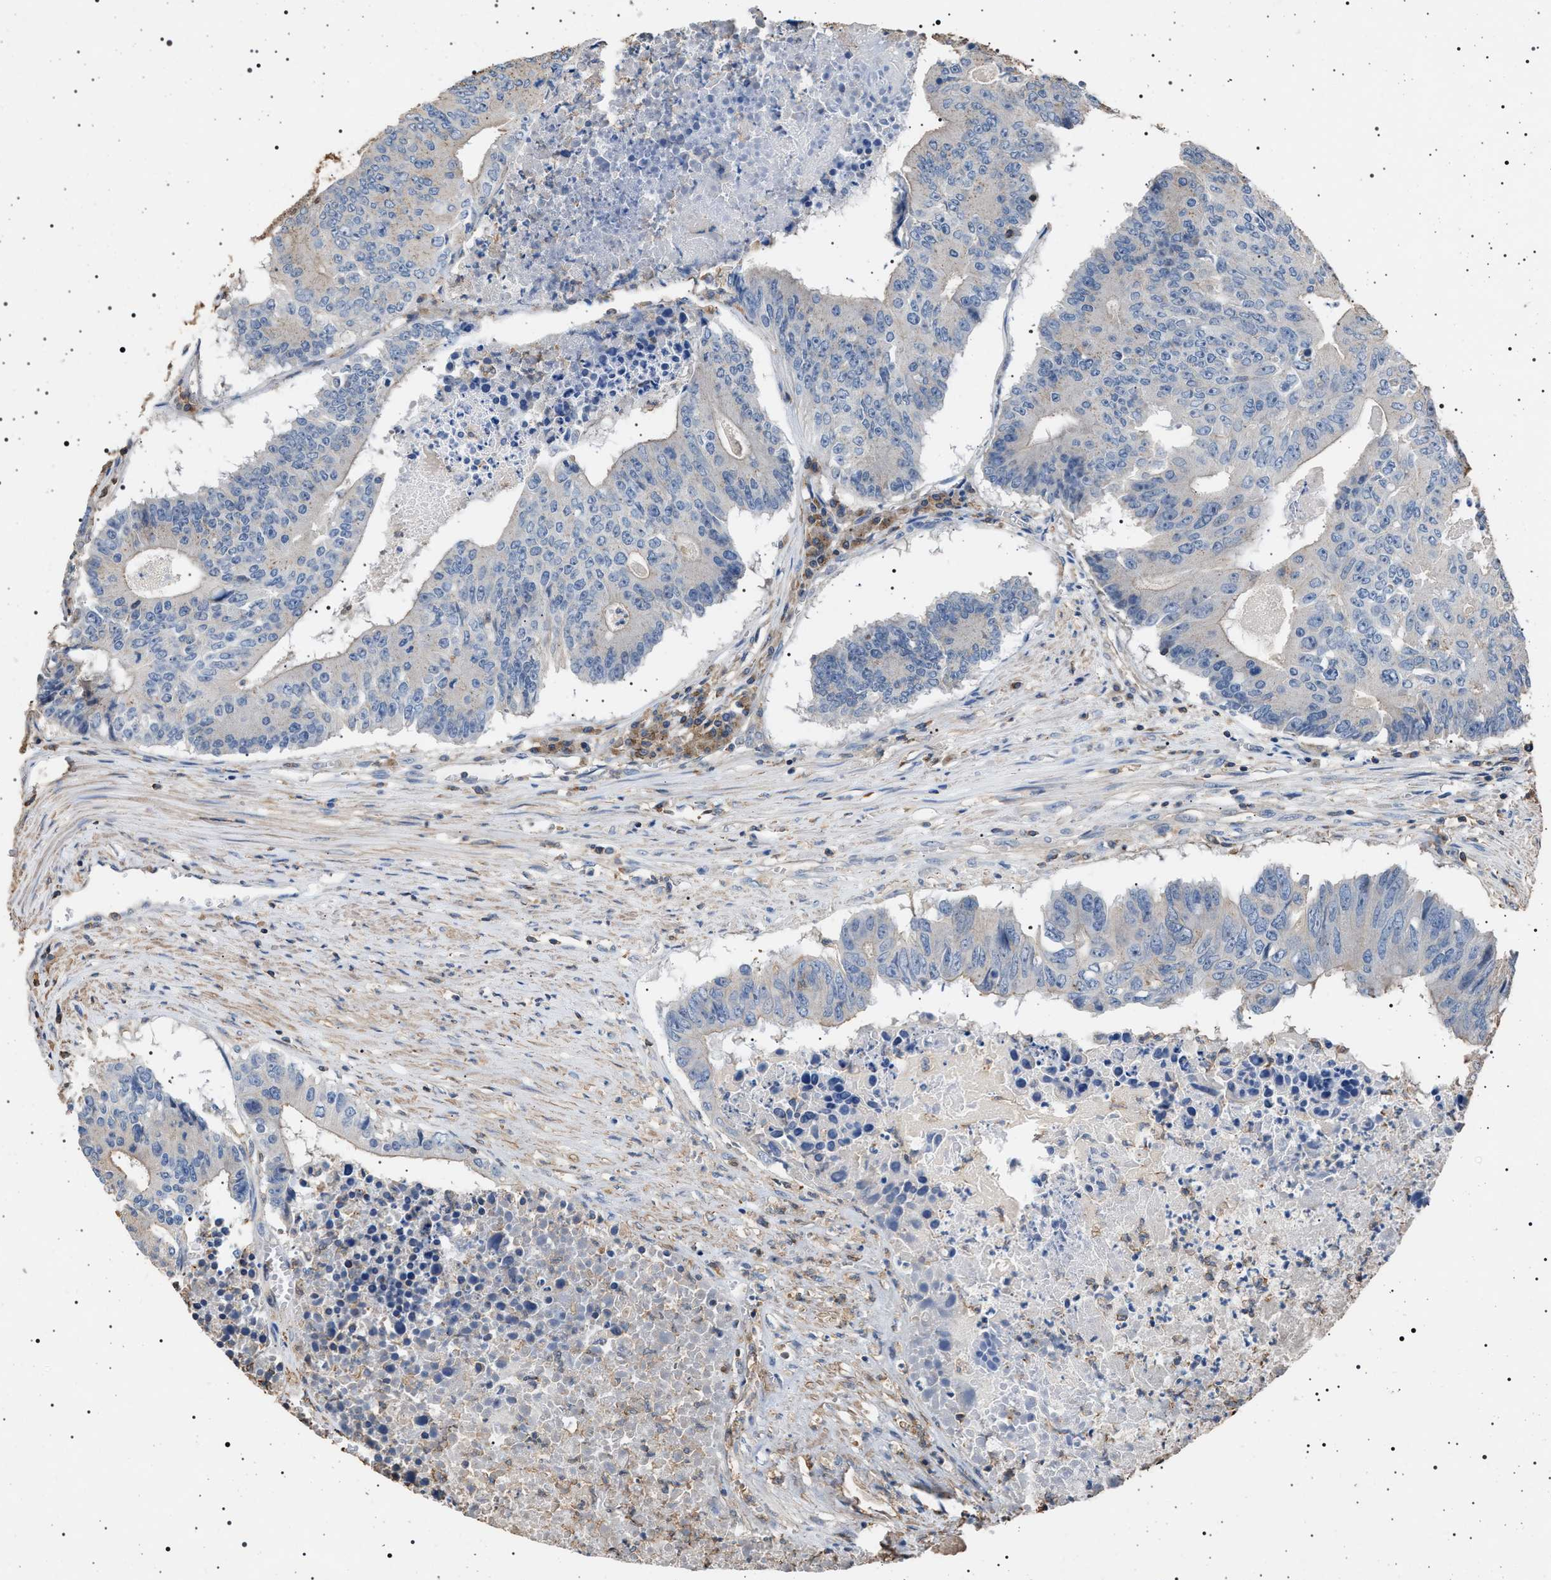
{"staining": {"intensity": "negative", "quantity": "none", "location": "none"}, "tissue": "colorectal cancer", "cell_type": "Tumor cells", "image_type": "cancer", "snomed": [{"axis": "morphology", "description": "Adenocarcinoma, NOS"}, {"axis": "topography", "description": "Colon"}], "caption": "Image shows no significant protein staining in tumor cells of colorectal adenocarcinoma. Nuclei are stained in blue.", "gene": "SMAP2", "patient": {"sex": "male", "age": 87}}